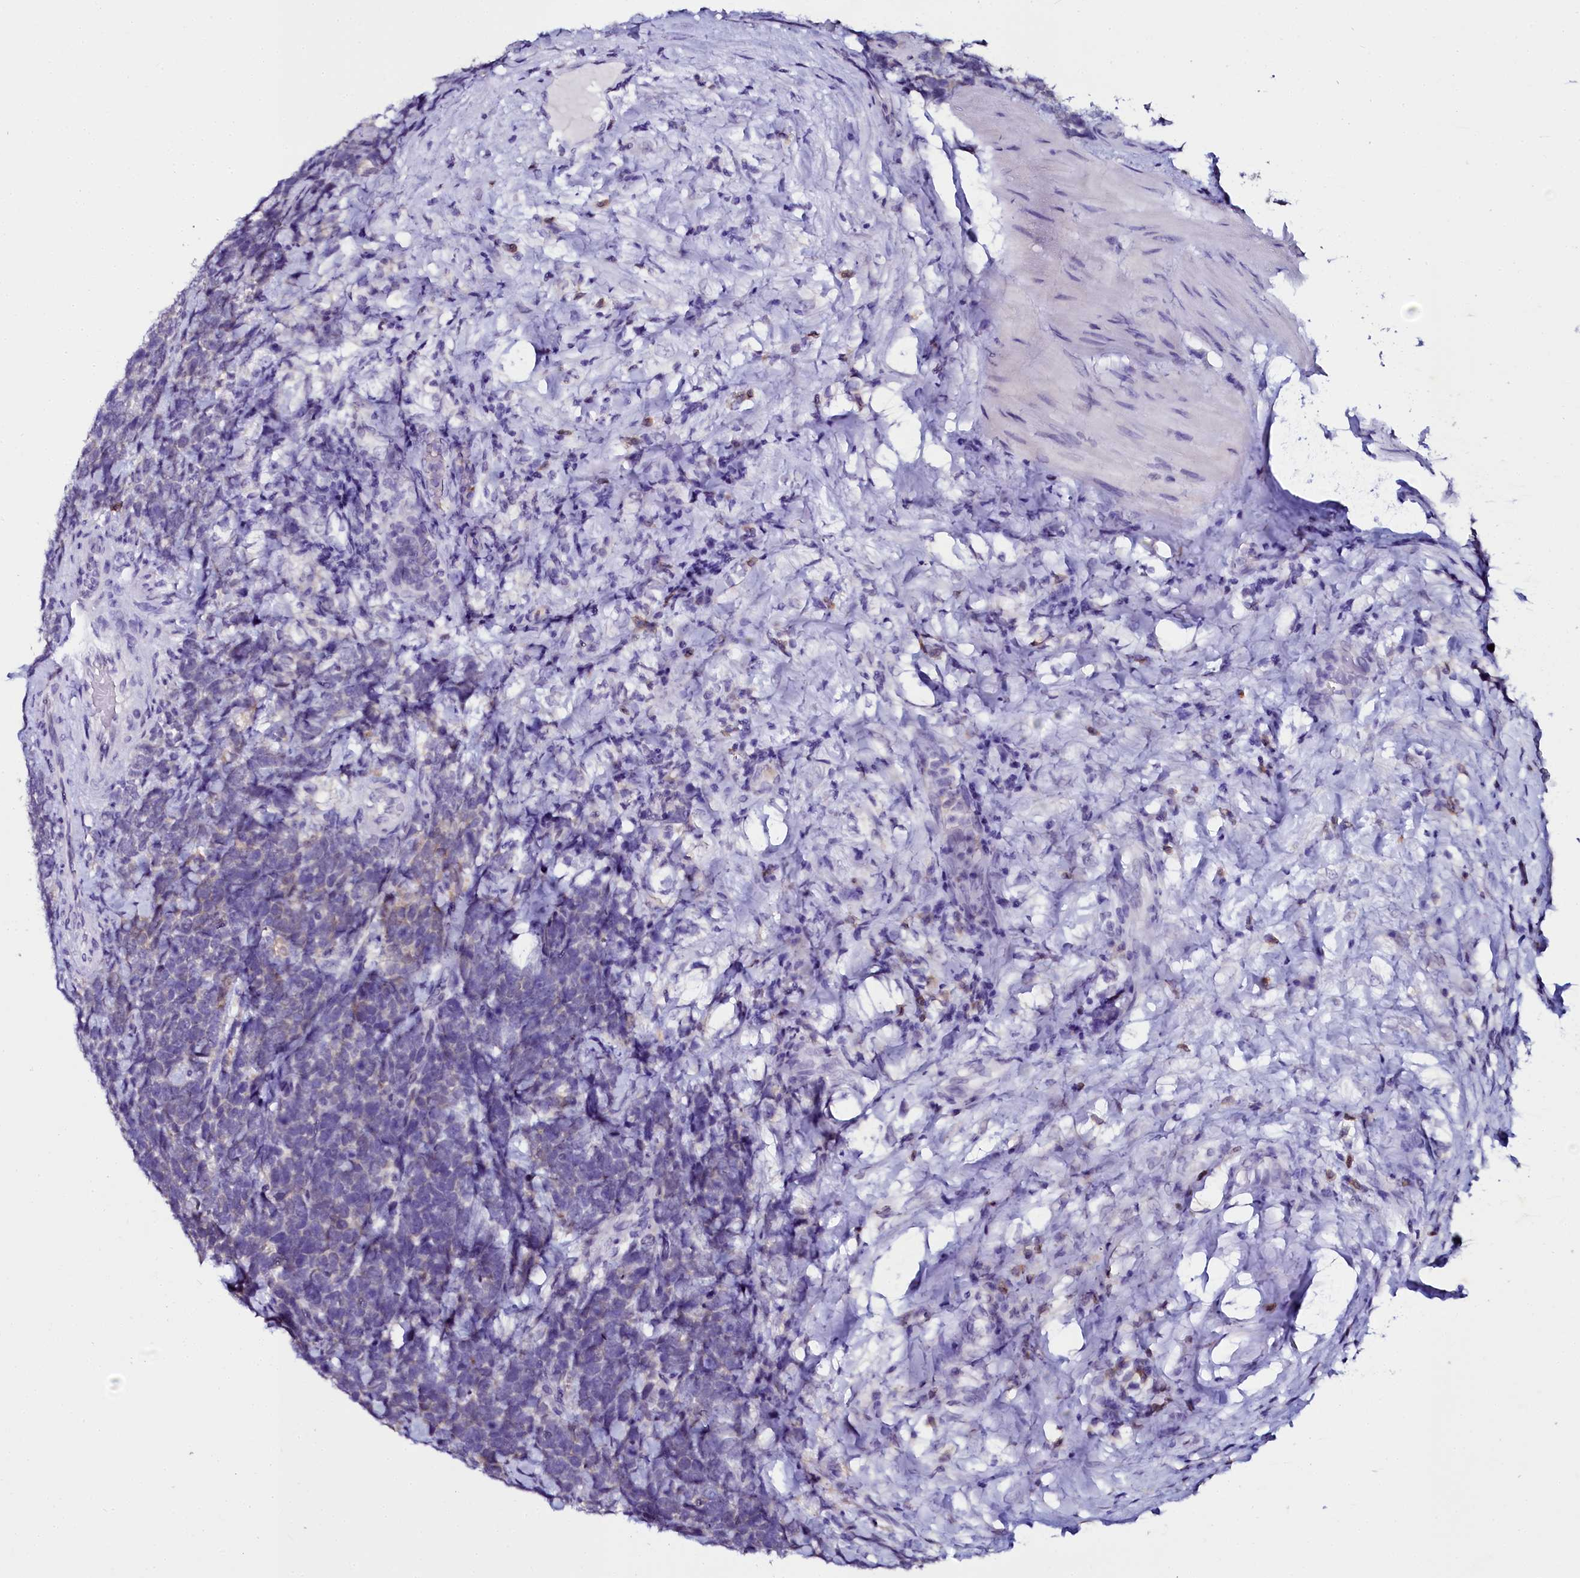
{"staining": {"intensity": "negative", "quantity": "none", "location": "none"}, "tissue": "urothelial cancer", "cell_type": "Tumor cells", "image_type": "cancer", "snomed": [{"axis": "morphology", "description": "Urothelial carcinoma, High grade"}, {"axis": "topography", "description": "Urinary bladder"}], "caption": "Photomicrograph shows no protein positivity in tumor cells of high-grade urothelial carcinoma tissue. The staining was performed using DAB (3,3'-diaminobenzidine) to visualize the protein expression in brown, while the nuclei were stained in blue with hematoxylin (Magnification: 20x).", "gene": "SORD", "patient": {"sex": "female", "age": 82}}